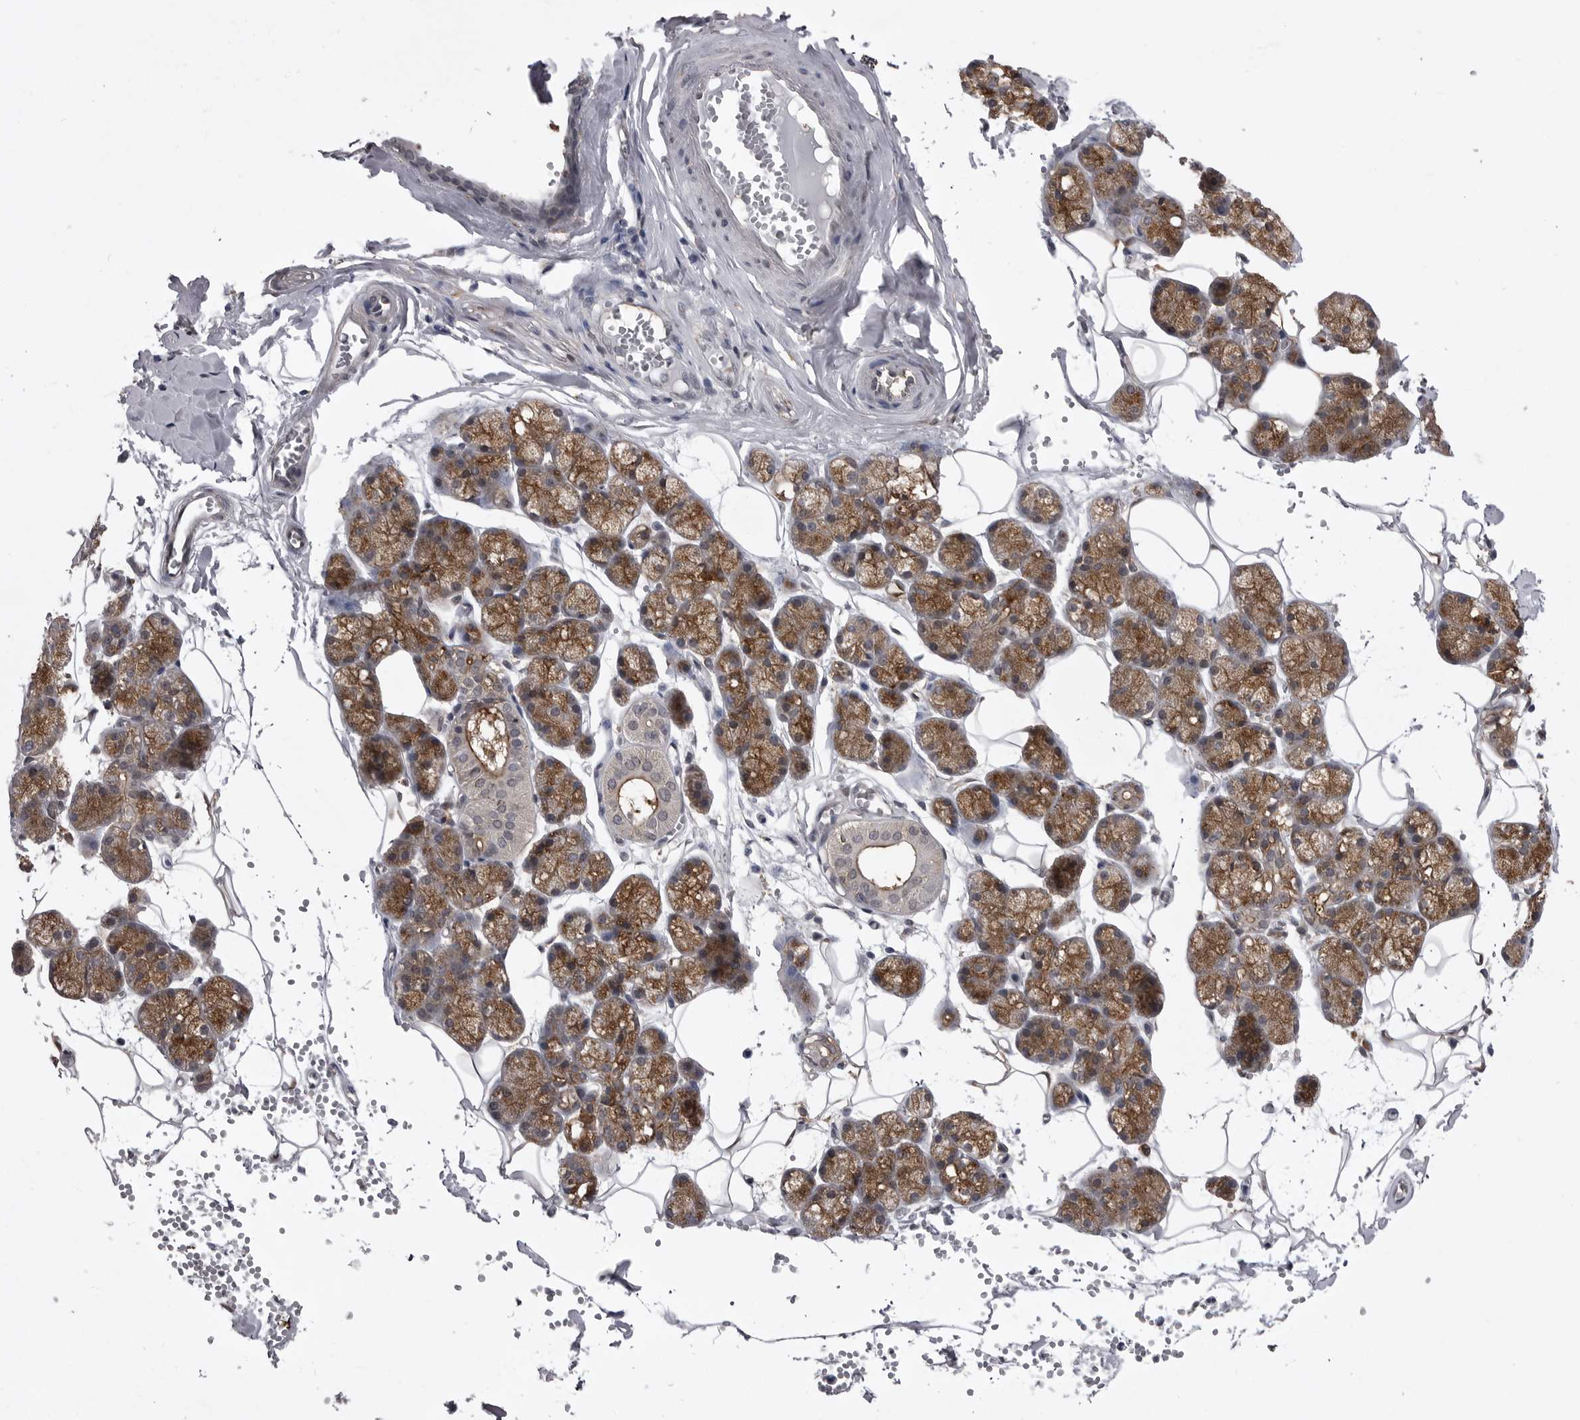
{"staining": {"intensity": "moderate", "quantity": ">75%", "location": "cytoplasmic/membranous"}, "tissue": "salivary gland", "cell_type": "Glandular cells", "image_type": "normal", "snomed": [{"axis": "morphology", "description": "Normal tissue, NOS"}, {"axis": "topography", "description": "Salivary gland"}], "caption": "Salivary gland stained with IHC reveals moderate cytoplasmic/membranous expression in about >75% of glandular cells. Immunohistochemistry stains the protein of interest in brown and the nuclei are stained blue.", "gene": "ABL1", "patient": {"sex": "male", "age": 62}}